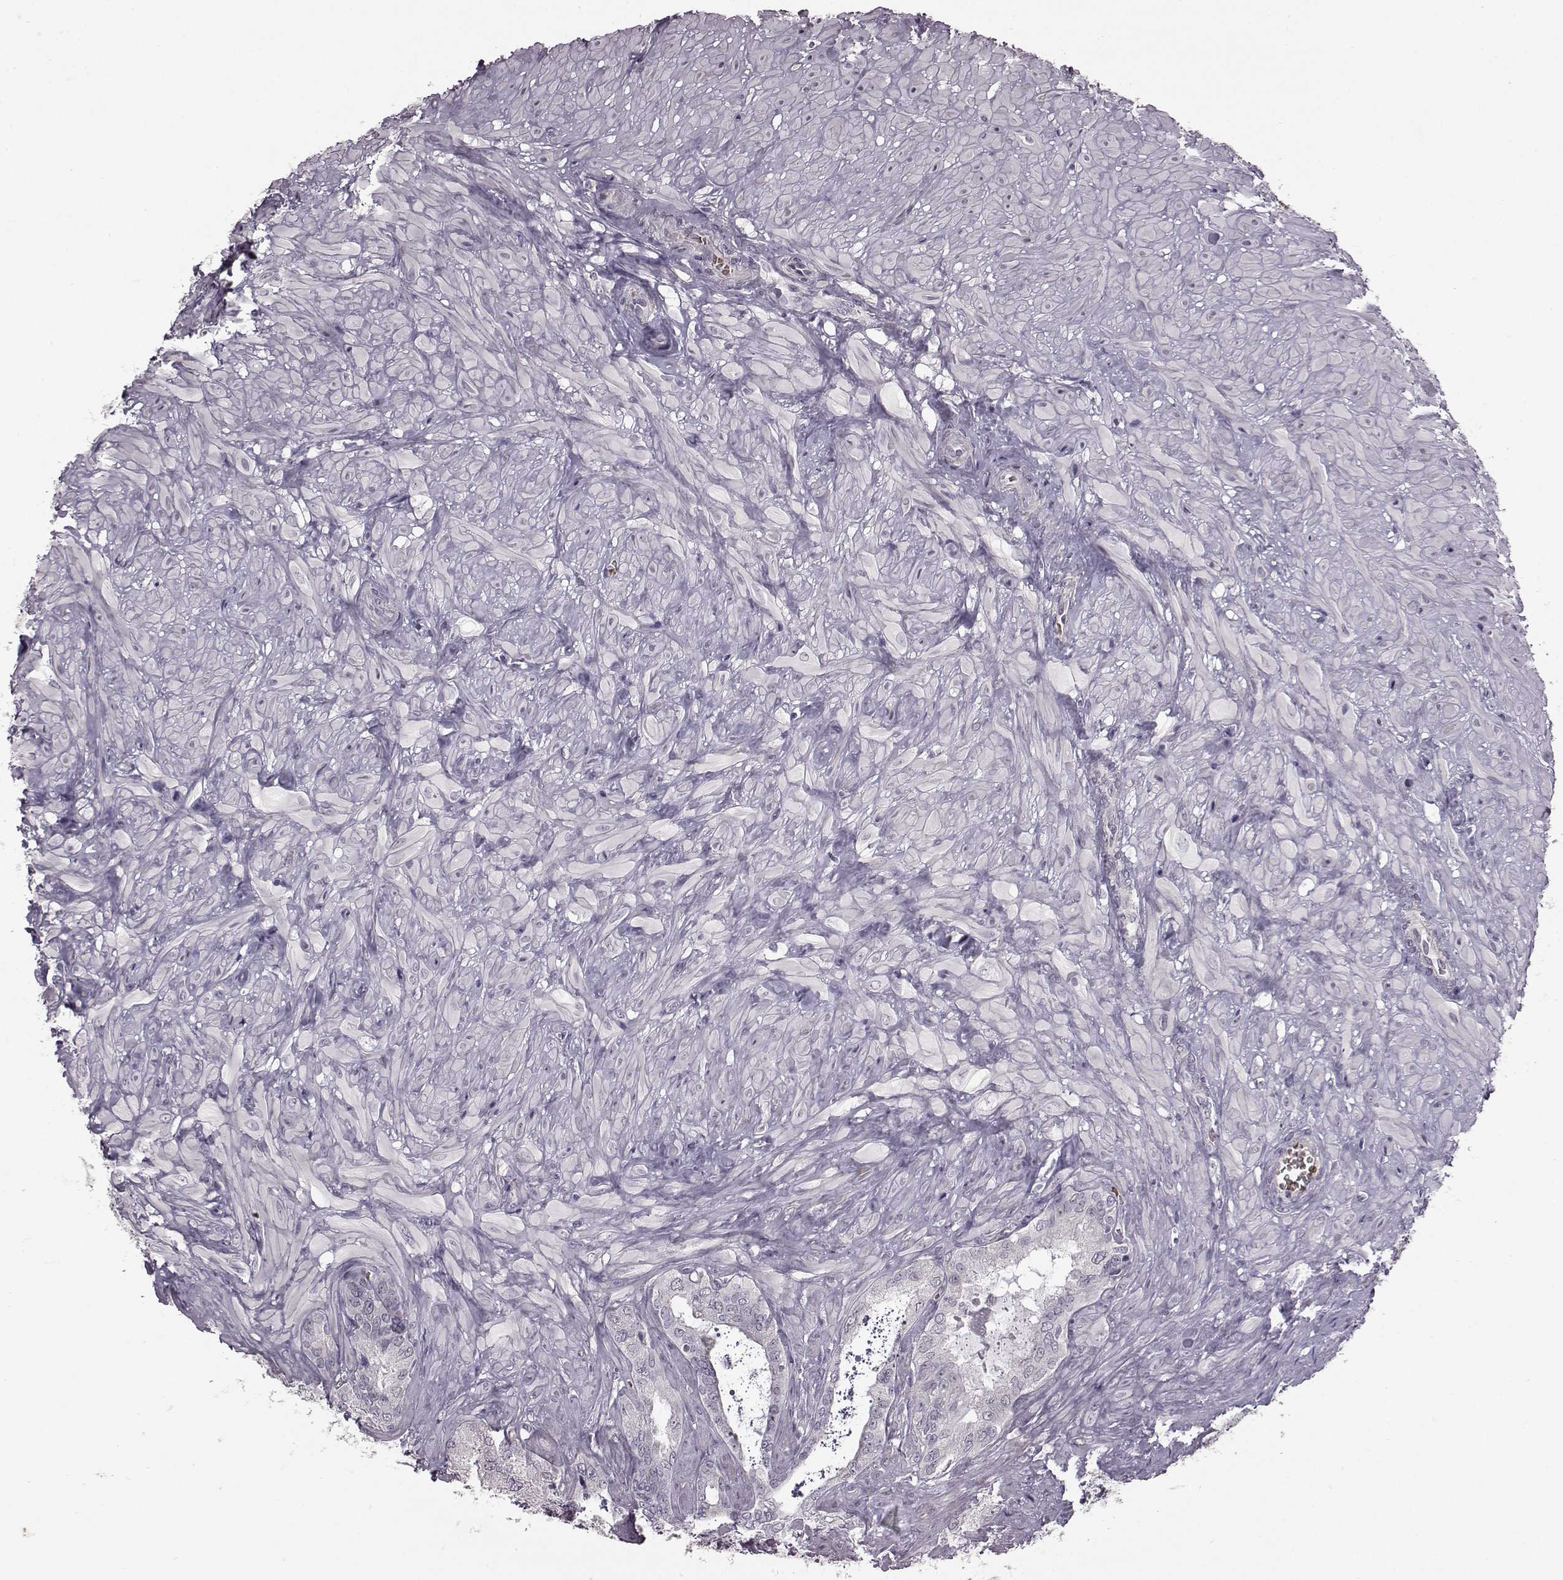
{"staining": {"intensity": "negative", "quantity": "none", "location": "none"}, "tissue": "seminal vesicle", "cell_type": "Glandular cells", "image_type": "normal", "snomed": [{"axis": "morphology", "description": "Normal tissue, NOS"}, {"axis": "topography", "description": "Seminal veicle"}], "caption": "IHC histopathology image of benign seminal vesicle: seminal vesicle stained with DAB (3,3'-diaminobenzidine) exhibits no significant protein expression in glandular cells.", "gene": "PROP1", "patient": {"sex": "male", "age": 72}}